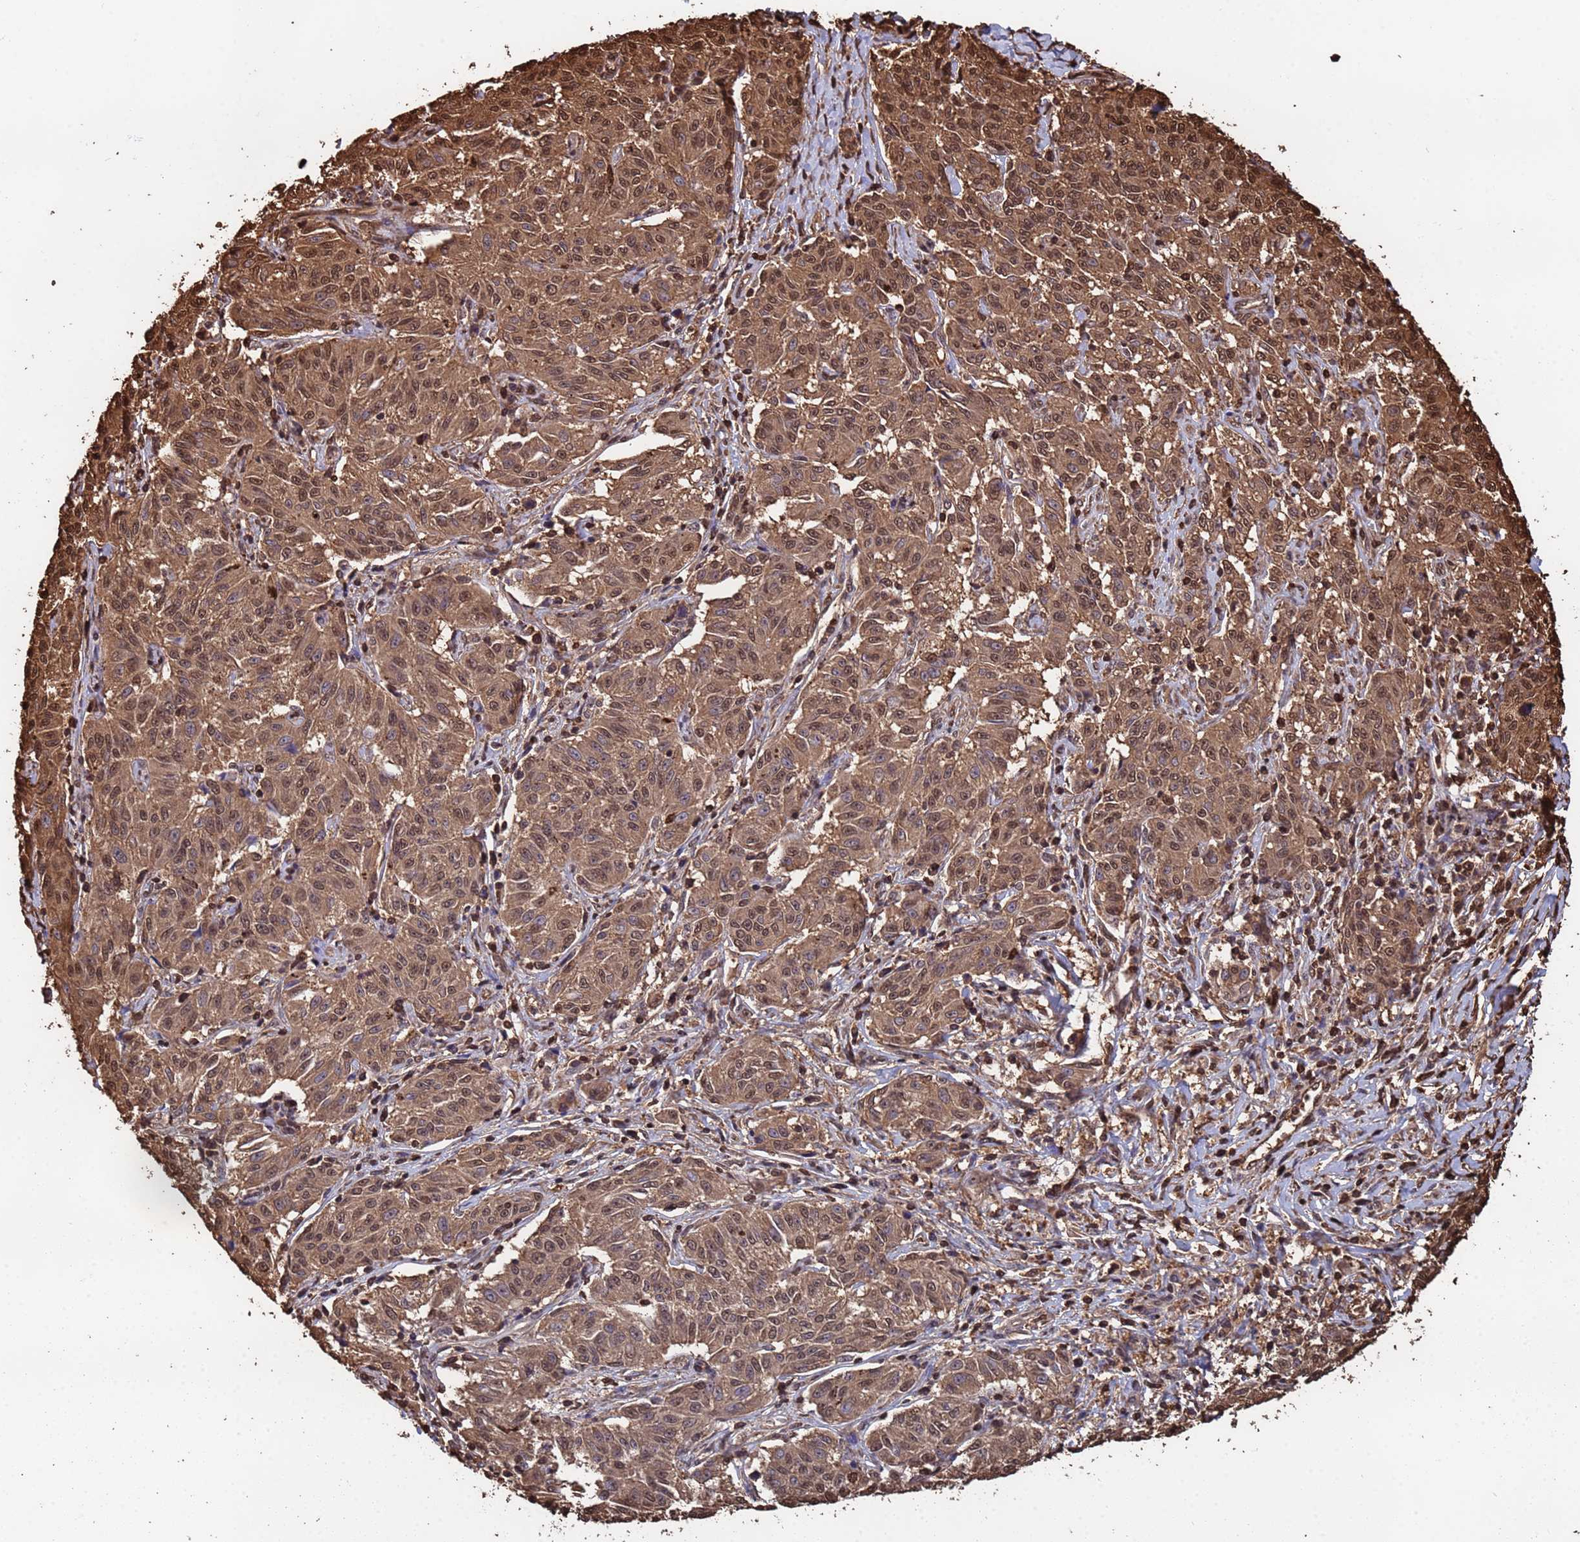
{"staining": {"intensity": "moderate", "quantity": ">75%", "location": "cytoplasmic/membranous,nuclear"}, "tissue": "melanoma", "cell_type": "Tumor cells", "image_type": "cancer", "snomed": [{"axis": "morphology", "description": "Malignant melanoma, NOS"}, {"axis": "topography", "description": "Skin"}], "caption": "A brown stain highlights moderate cytoplasmic/membranous and nuclear staining of a protein in human melanoma tumor cells. The staining is performed using DAB brown chromogen to label protein expression. The nuclei are counter-stained blue using hematoxylin.", "gene": "SUMO4", "patient": {"sex": "female", "age": 72}}